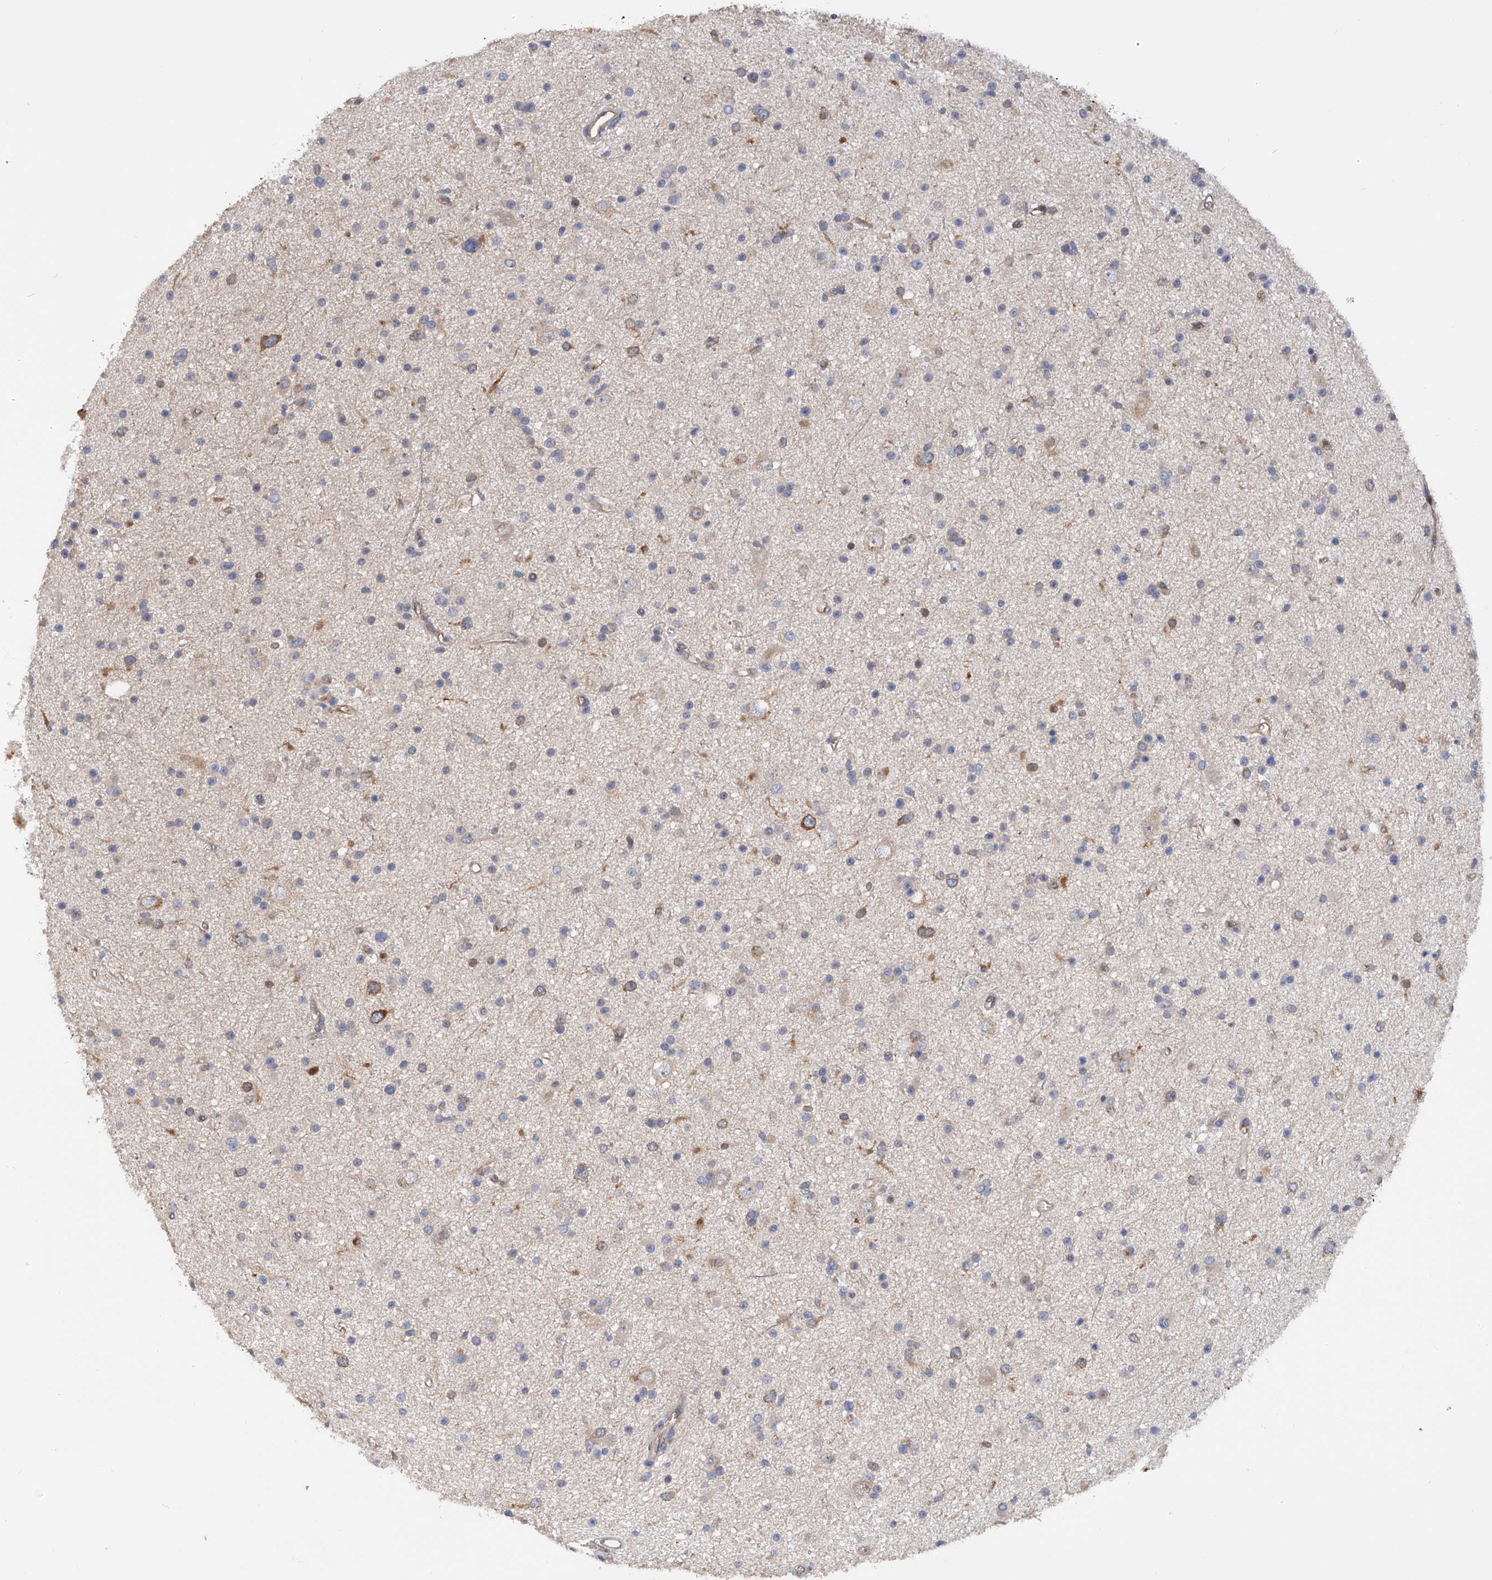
{"staining": {"intensity": "weak", "quantity": "<25%", "location": "cytoplasmic/membranous"}, "tissue": "glioma", "cell_type": "Tumor cells", "image_type": "cancer", "snomed": [{"axis": "morphology", "description": "Glioma, malignant, Low grade"}, {"axis": "topography", "description": "Cerebral cortex"}], "caption": "Tumor cells show no significant positivity in malignant glioma (low-grade).", "gene": "NUDT17", "patient": {"sex": "female", "age": 39}}